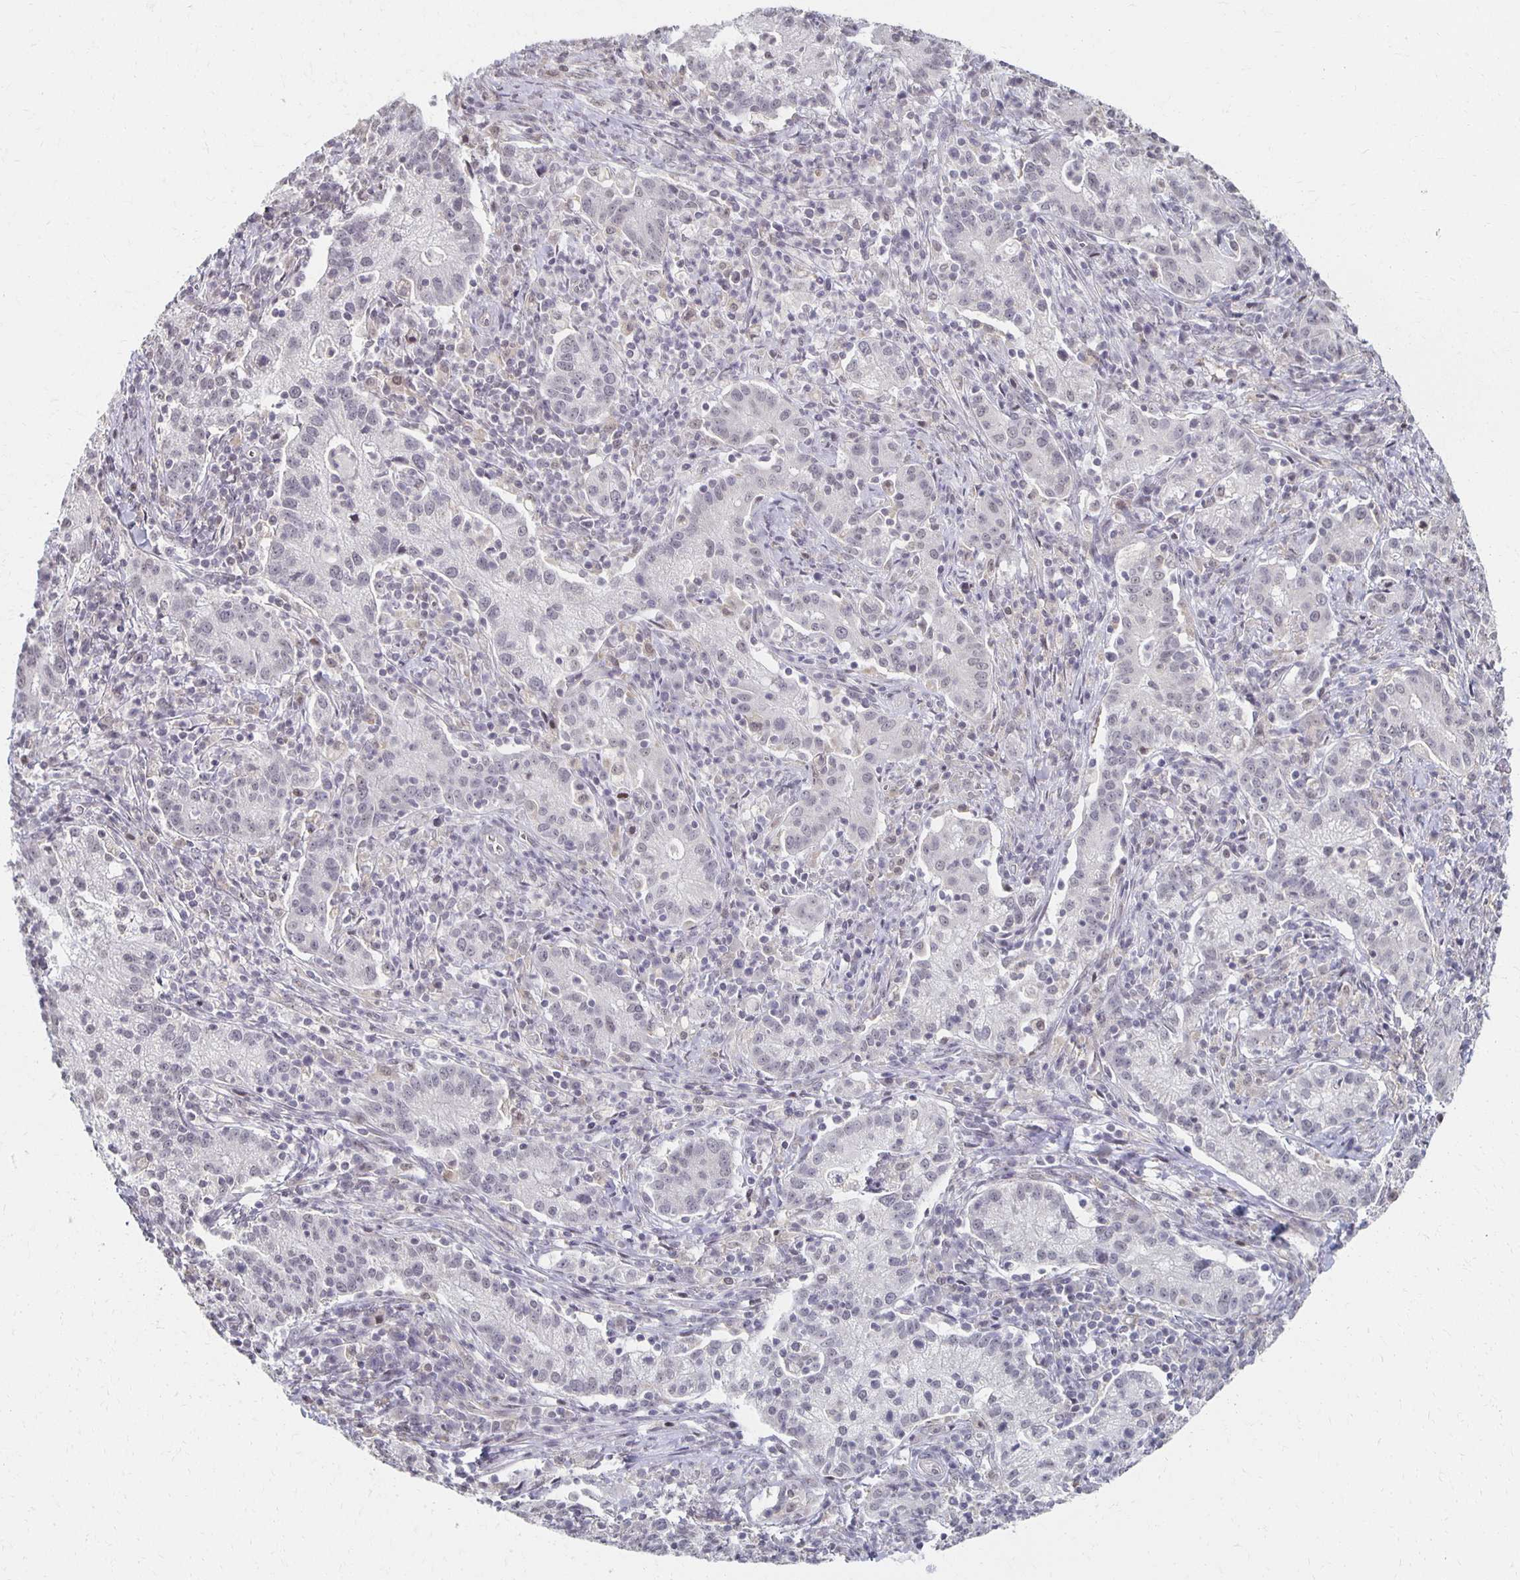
{"staining": {"intensity": "negative", "quantity": "none", "location": "none"}, "tissue": "cervical cancer", "cell_type": "Tumor cells", "image_type": "cancer", "snomed": [{"axis": "morphology", "description": "Normal tissue, NOS"}, {"axis": "morphology", "description": "Adenocarcinoma, NOS"}, {"axis": "topography", "description": "Cervix"}], "caption": "The immunohistochemistry photomicrograph has no significant positivity in tumor cells of adenocarcinoma (cervical) tissue.", "gene": "DAB1", "patient": {"sex": "female", "age": 44}}